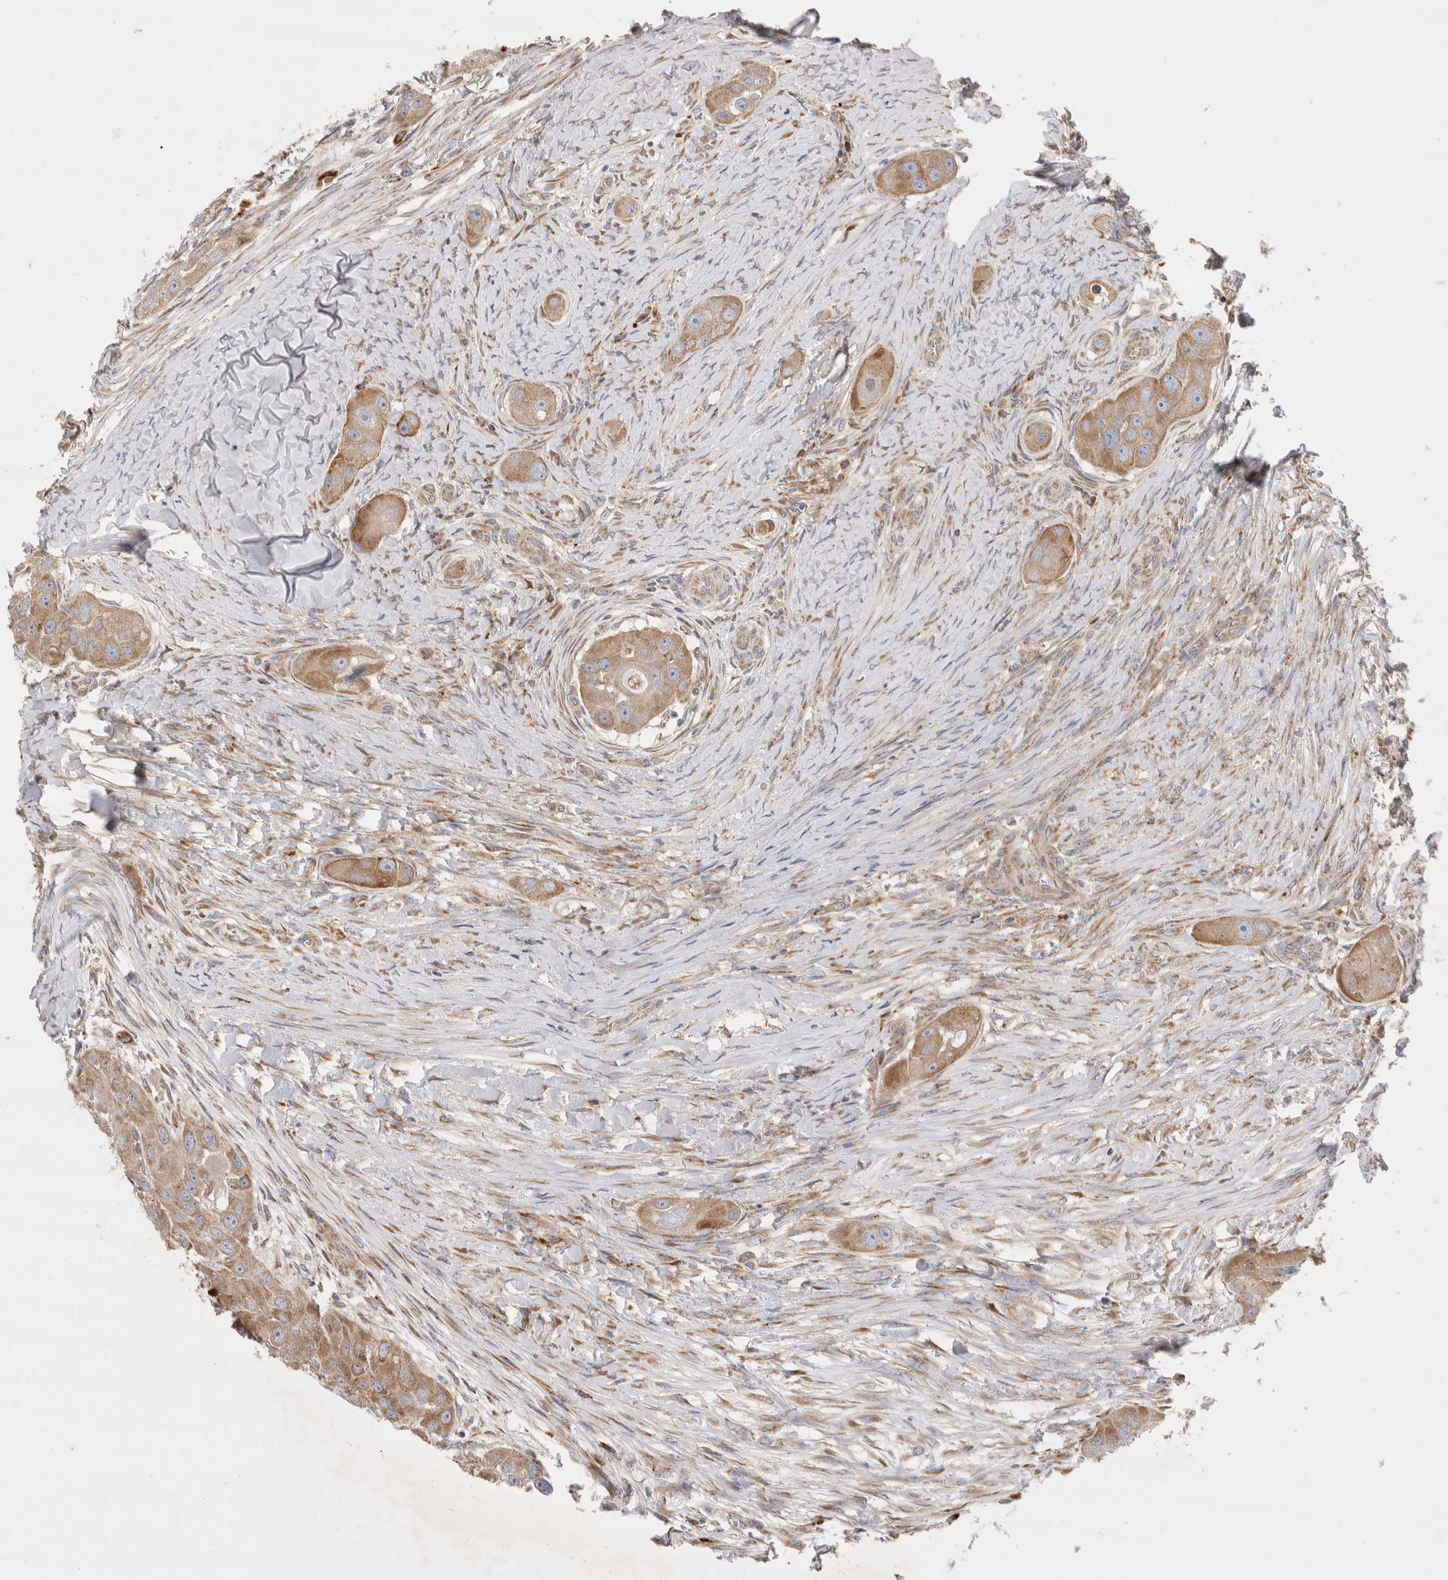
{"staining": {"intensity": "moderate", "quantity": ">75%", "location": "cytoplasmic/membranous"}, "tissue": "head and neck cancer", "cell_type": "Tumor cells", "image_type": "cancer", "snomed": [{"axis": "morphology", "description": "Normal tissue, NOS"}, {"axis": "morphology", "description": "Squamous cell carcinoma, NOS"}, {"axis": "topography", "description": "Skeletal muscle"}, {"axis": "topography", "description": "Head-Neck"}], "caption": "Tumor cells show moderate cytoplasmic/membranous expression in approximately >75% of cells in head and neck cancer (squamous cell carcinoma).", "gene": "TBC1D16", "patient": {"sex": "male", "age": 51}}